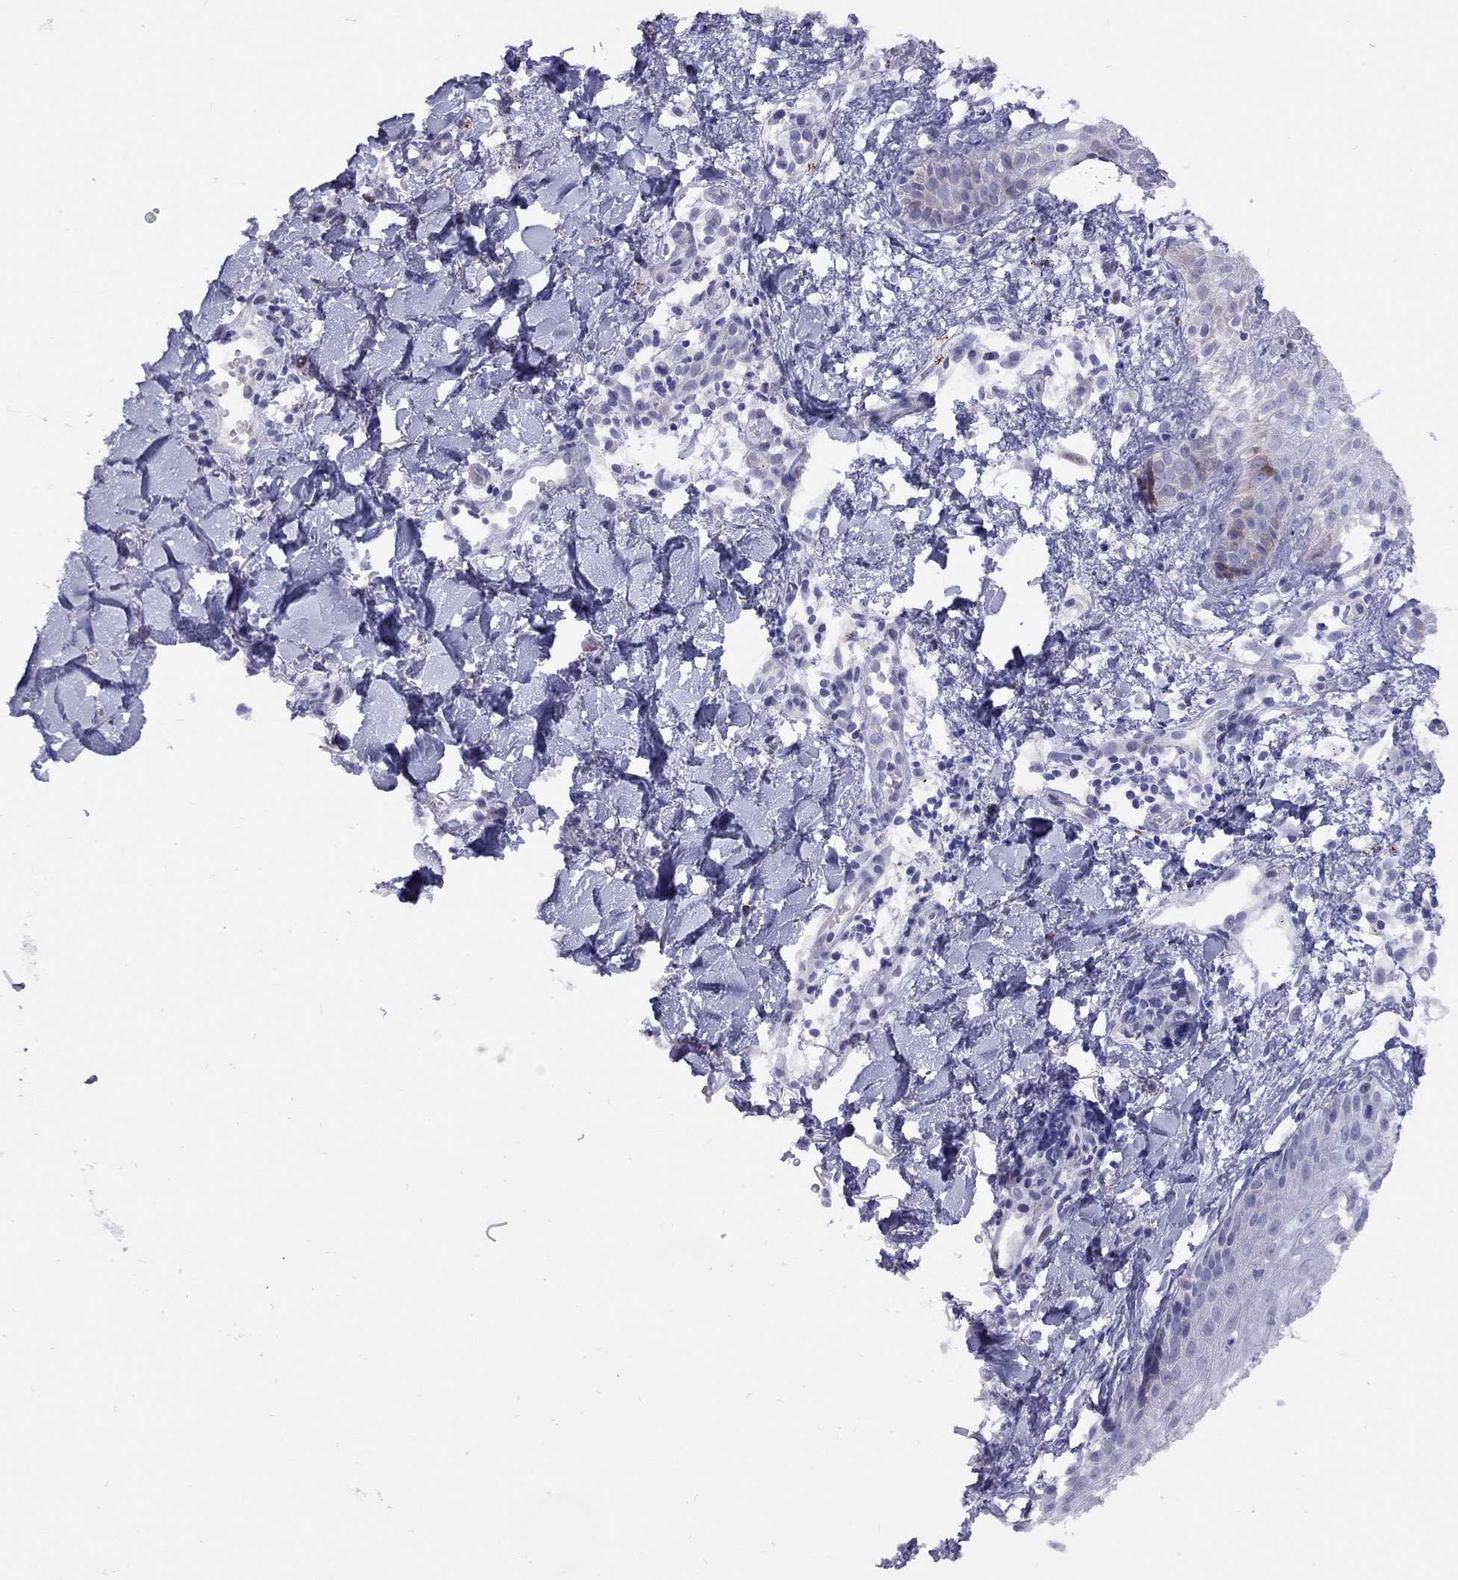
{"staining": {"intensity": "moderate", "quantity": "<25%", "location": "cytoplasmic/membranous"}, "tissue": "melanoma", "cell_type": "Tumor cells", "image_type": "cancer", "snomed": [{"axis": "morphology", "description": "Malignant melanoma, NOS"}, {"axis": "topography", "description": "Skin"}], "caption": "Malignant melanoma stained for a protein (brown) exhibits moderate cytoplasmic/membranous positive expression in approximately <25% of tumor cells.", "gene": "MAGEB4", "patient": {"sex": "male", "age": 51}}